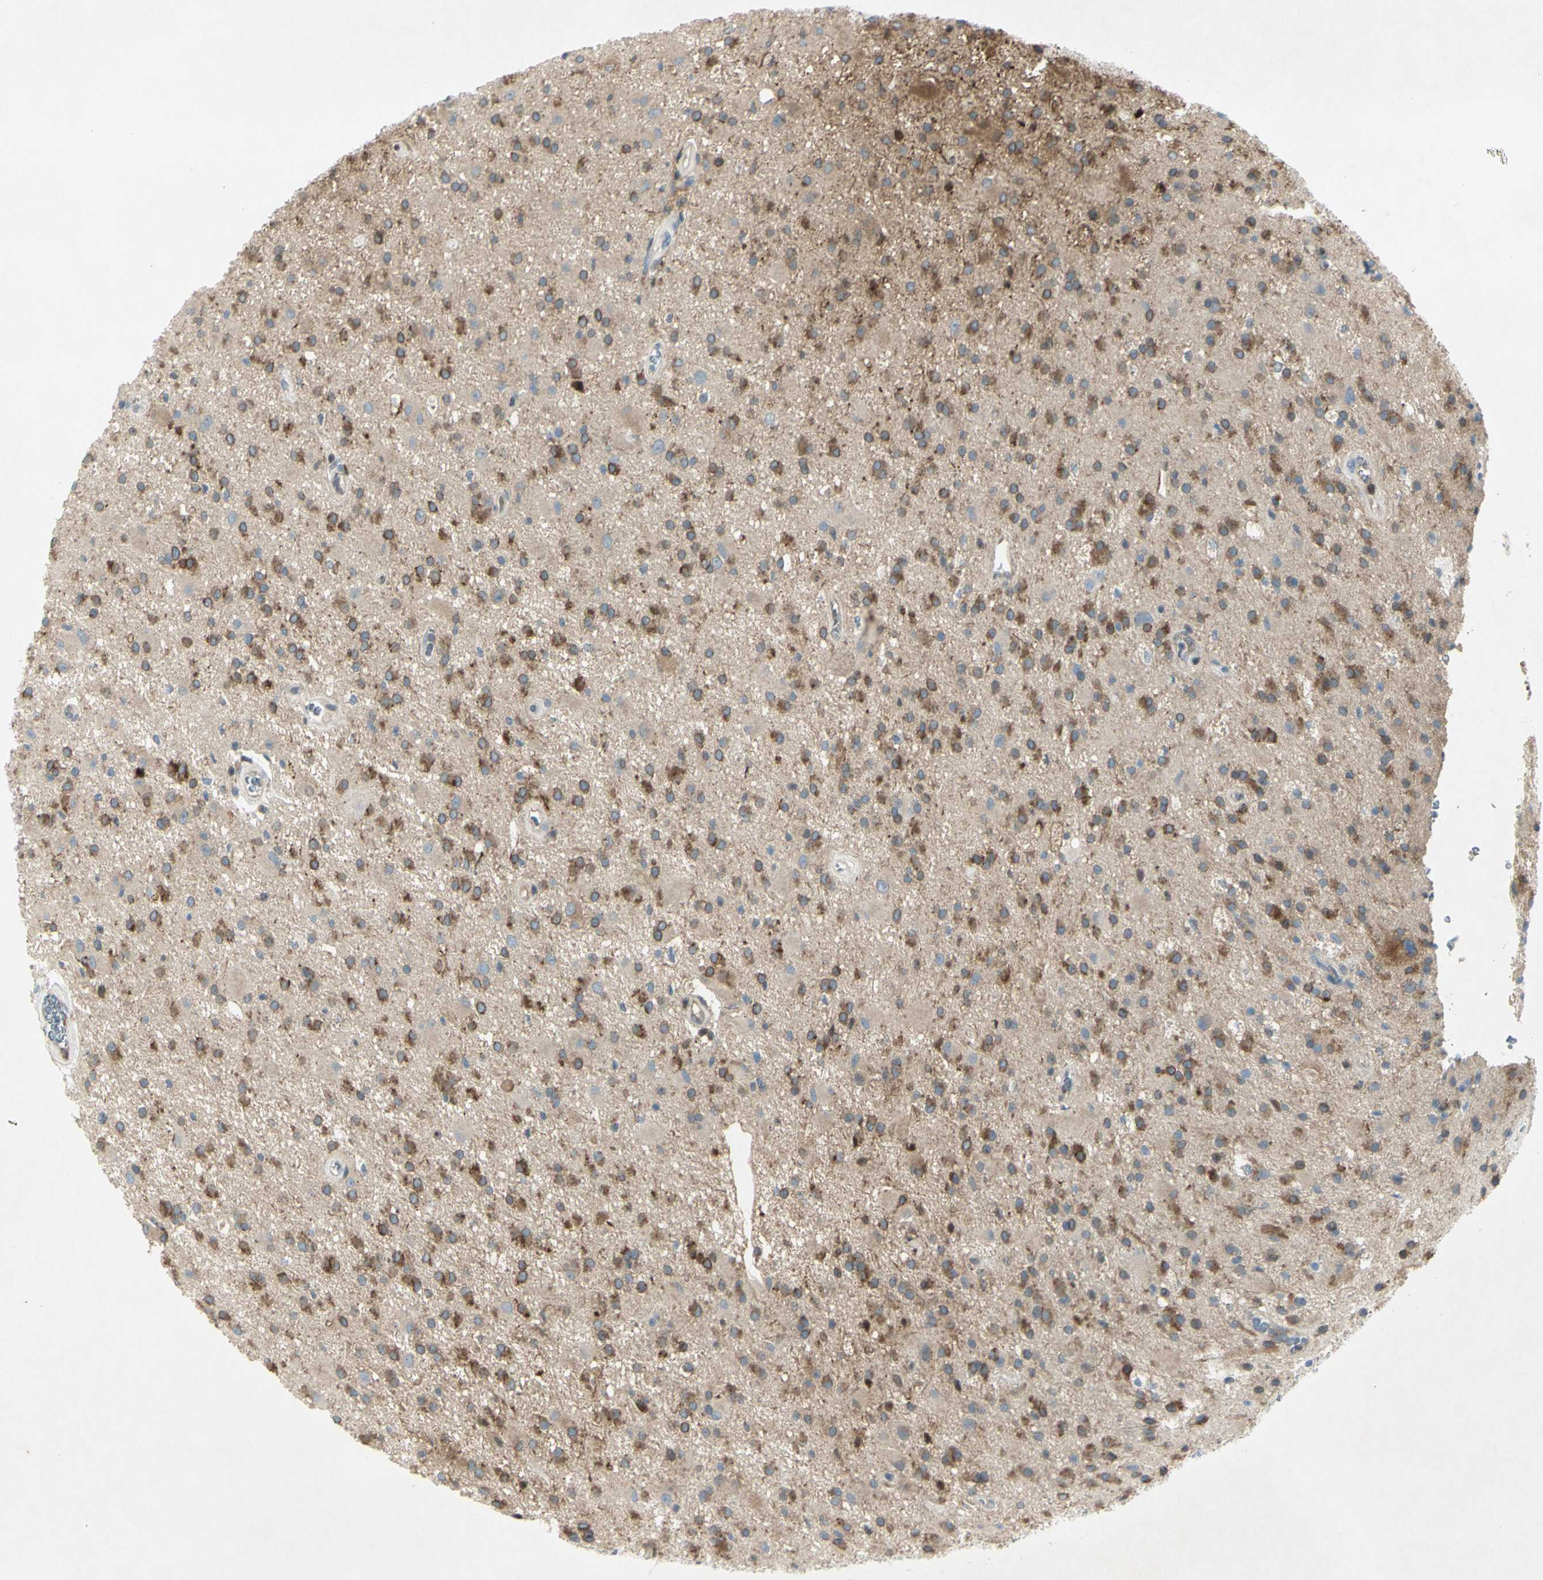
{"staining": {"intensity": "strong", "quantity": ">75%", "location": "cytoplasmic/membranous"}, "tissue": "glioma", "cell_type": "Tumor cells", "image_type": "cancer", "snomed": [{"axis": "morphology", "description": "Glioma, malignant, Low grade"}, {"axis": "topography", "description": "Brain"}], "caption": "Glioma stained for a protein (brown) displays strong cytoplasmic/membranous positive expression in approximately >75% of tumor cells.", "gene": "C1orf159", "patient": {"sex": "male", "age": 58}}